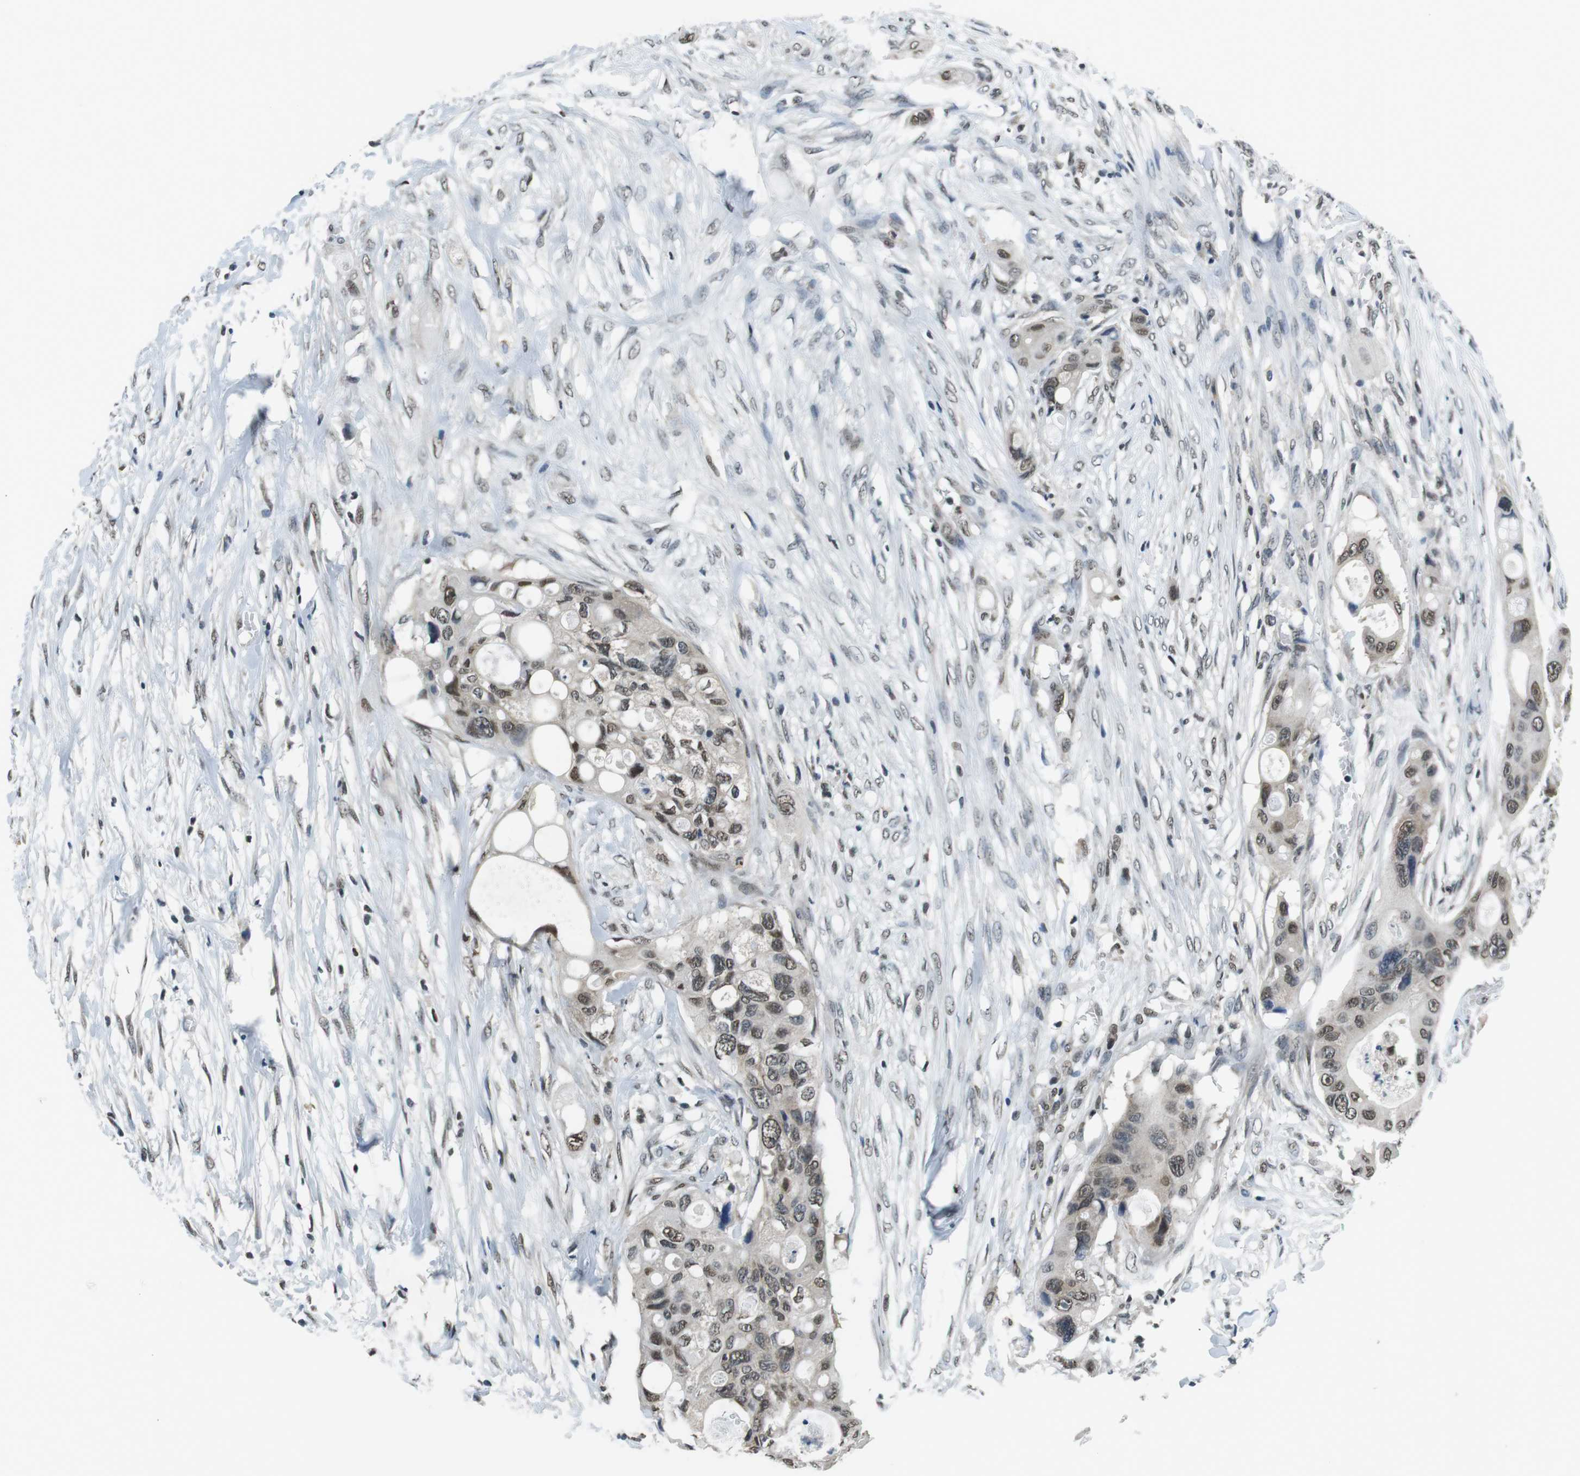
{"staining": {"intensity": "moderate", "quantity": "25%-75%", "location": "cytoplasmic/membranous,nuclear"}, "tissue": "colorectal cancer", "cell_type": "Tumor cells", "image_type": "cancer", "snomed": [{"axis": "morphology", "description": "Adenocarcinoma, NOS"}, {"axis": "topography", "description": "Colon"}], "caption": "Approximately 25%-75% of tumor cells in colorectal cancer (adenocarcinoma) demonstrate moderate cytoplasmic/membranous and nuclear protein staining as visualized by brown immunohistochemical staining.", "gene": "NEK4", "patient": {"sex": "female", "age": 57}}